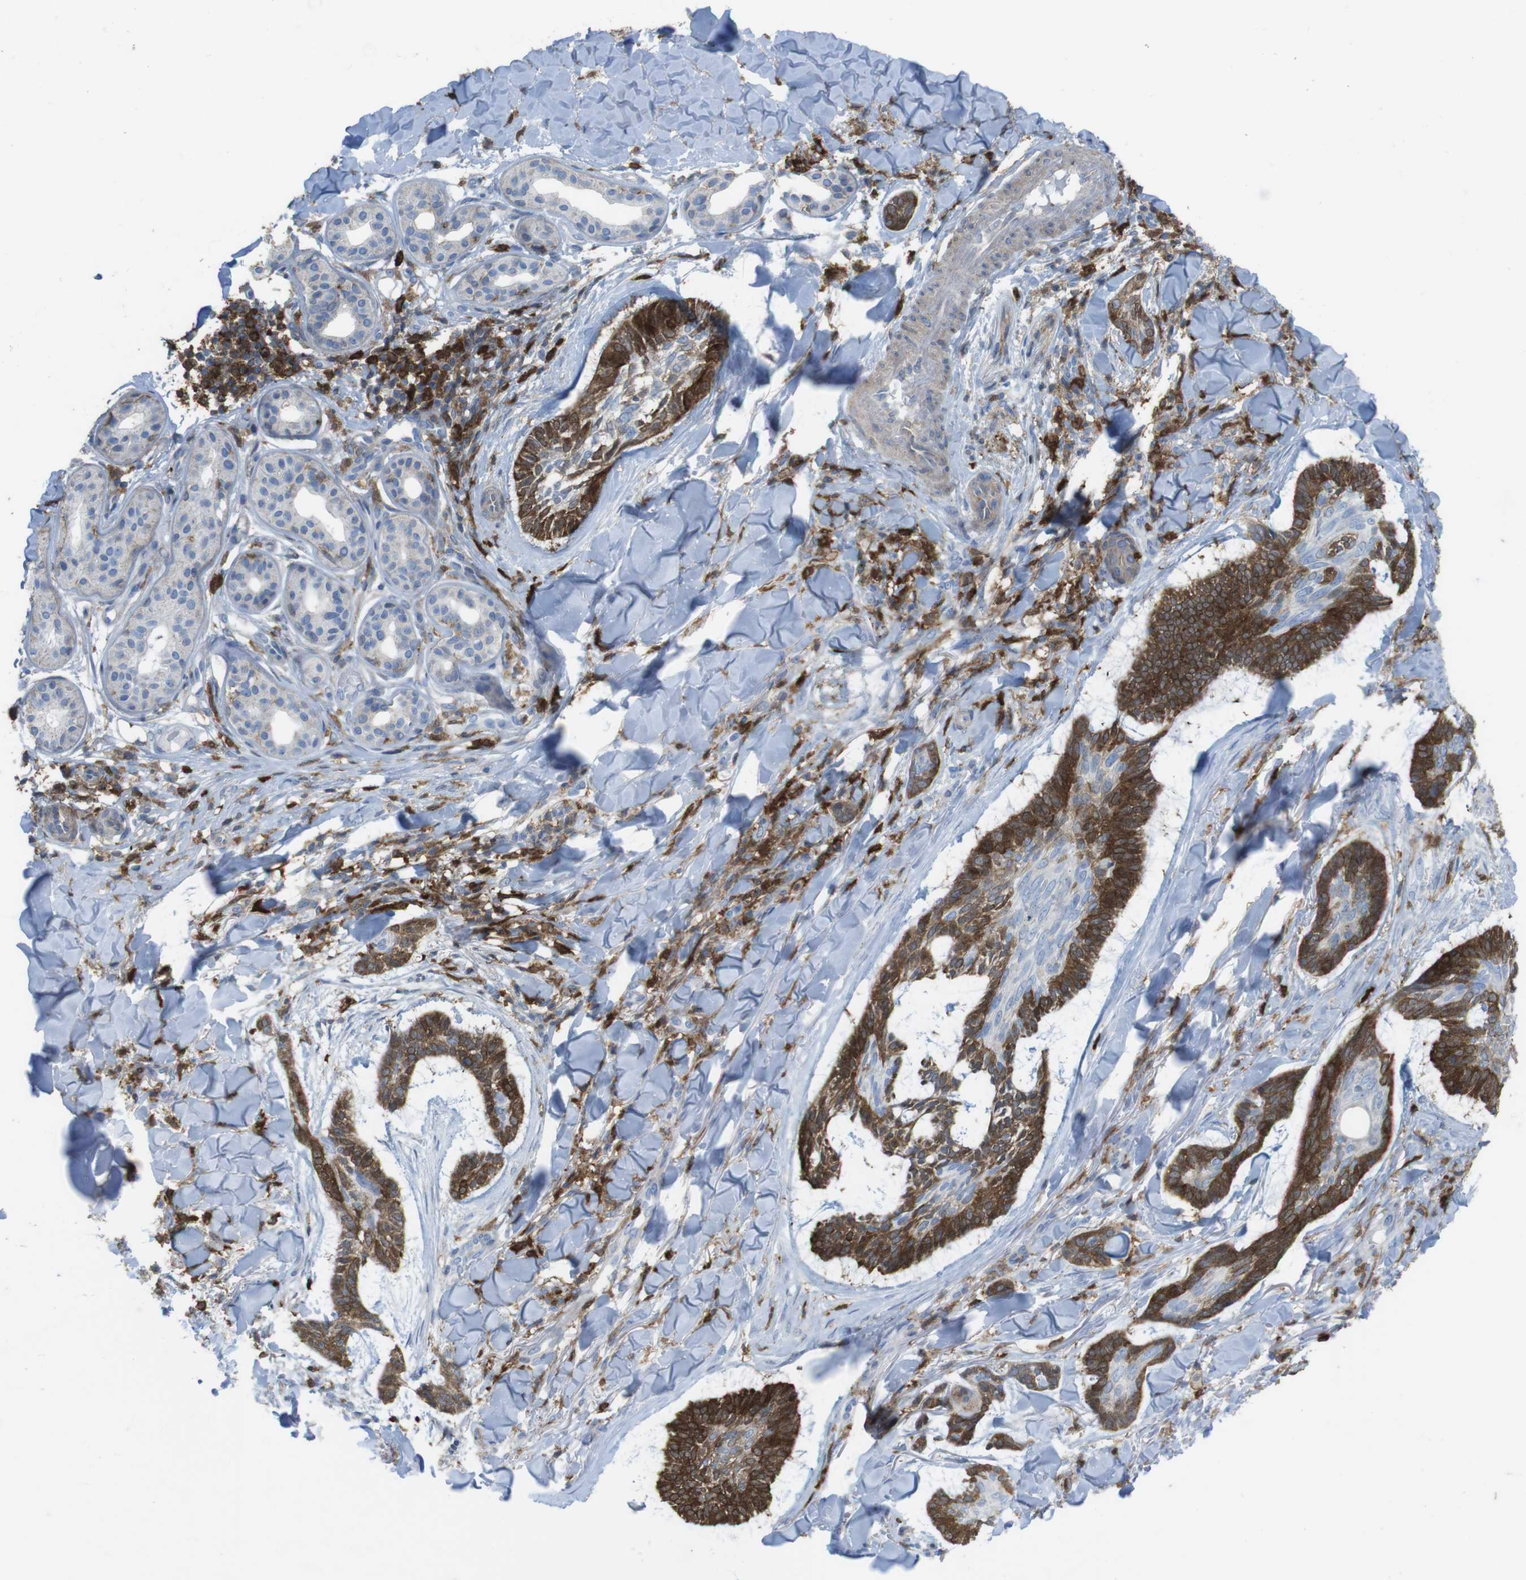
{"staining": {"intensity": "strong", "quantity": "25%-75%", "location": "cytoplasmic/membranous"}, "tissue": "skin cancer", "cell_type": "Tumor cells", "image_type": "cancer", "snomed": [{"axis": "morphology", "description": "Basal cell carcinoma"}, {"axis": "topography", "description": "Skin"}], "caption": "Immunohistochemistry micrograph of neoplastic tissue: skin basal cell carcinoma stained using immunohistochemistry (IHC) displays high levels of strong protein expression localized specifically in the cytoplasmic/membranous of tumor cells, appearing as a cytoplasmic/membranous brown color.", "gene": "PRKCD", "patient": {"sex": "male", "age": 43}}